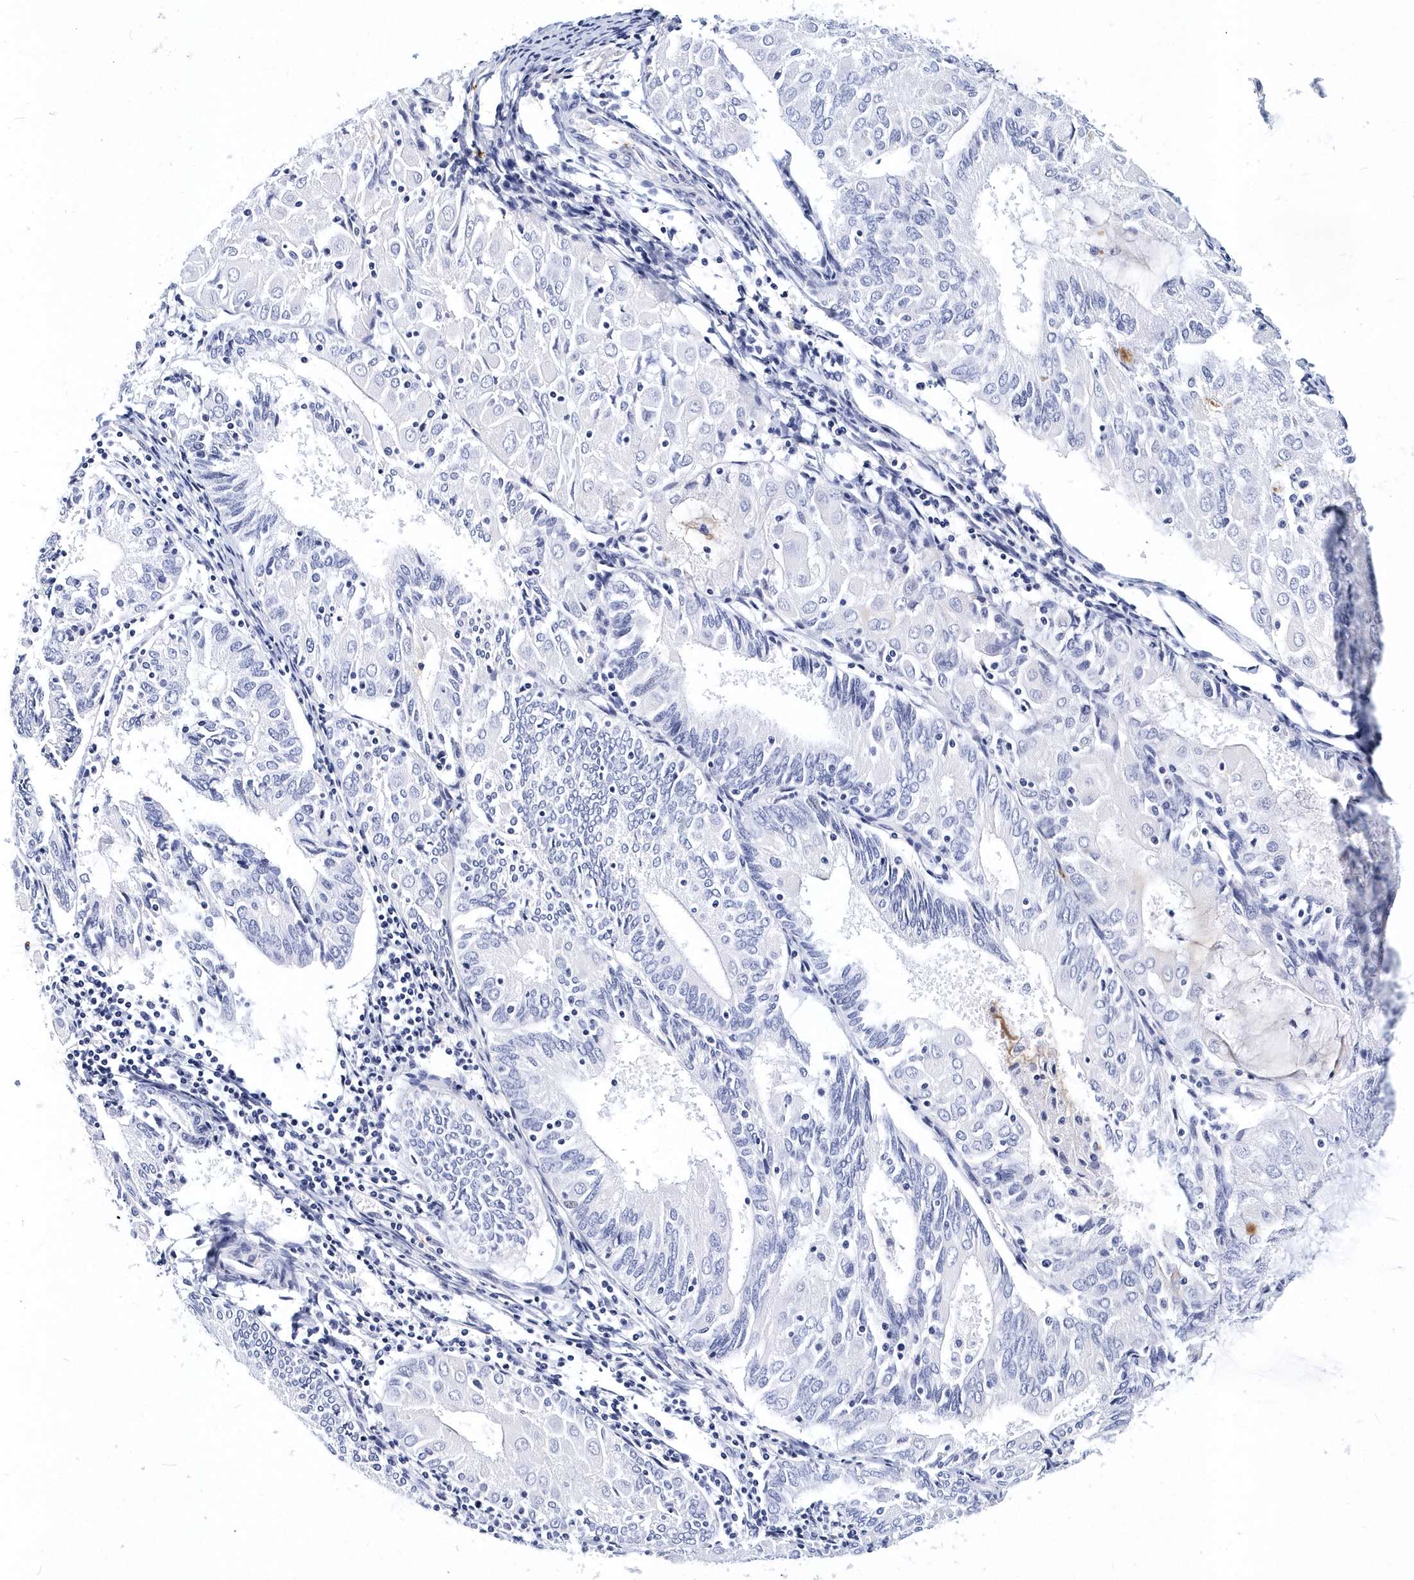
{"staining": {"intensity": "negative", "quantity": "none", "location": "none"}, "tissue": "endometrial cancer", "cell_type": "Tumor cells", "image_type": "cancer", "snomed": [{"axis": "morphology", "description": "Adenocarcinoma, NOS"}, {"axis": "topography", "description": "Endometrium"}], "caption": "Human endometrial adenocarcinoma stained for a protein using IHC displays no staining in tumor cells.", "gene": "ITGA2B", "patient": {"sex": "female", "age": 81}}